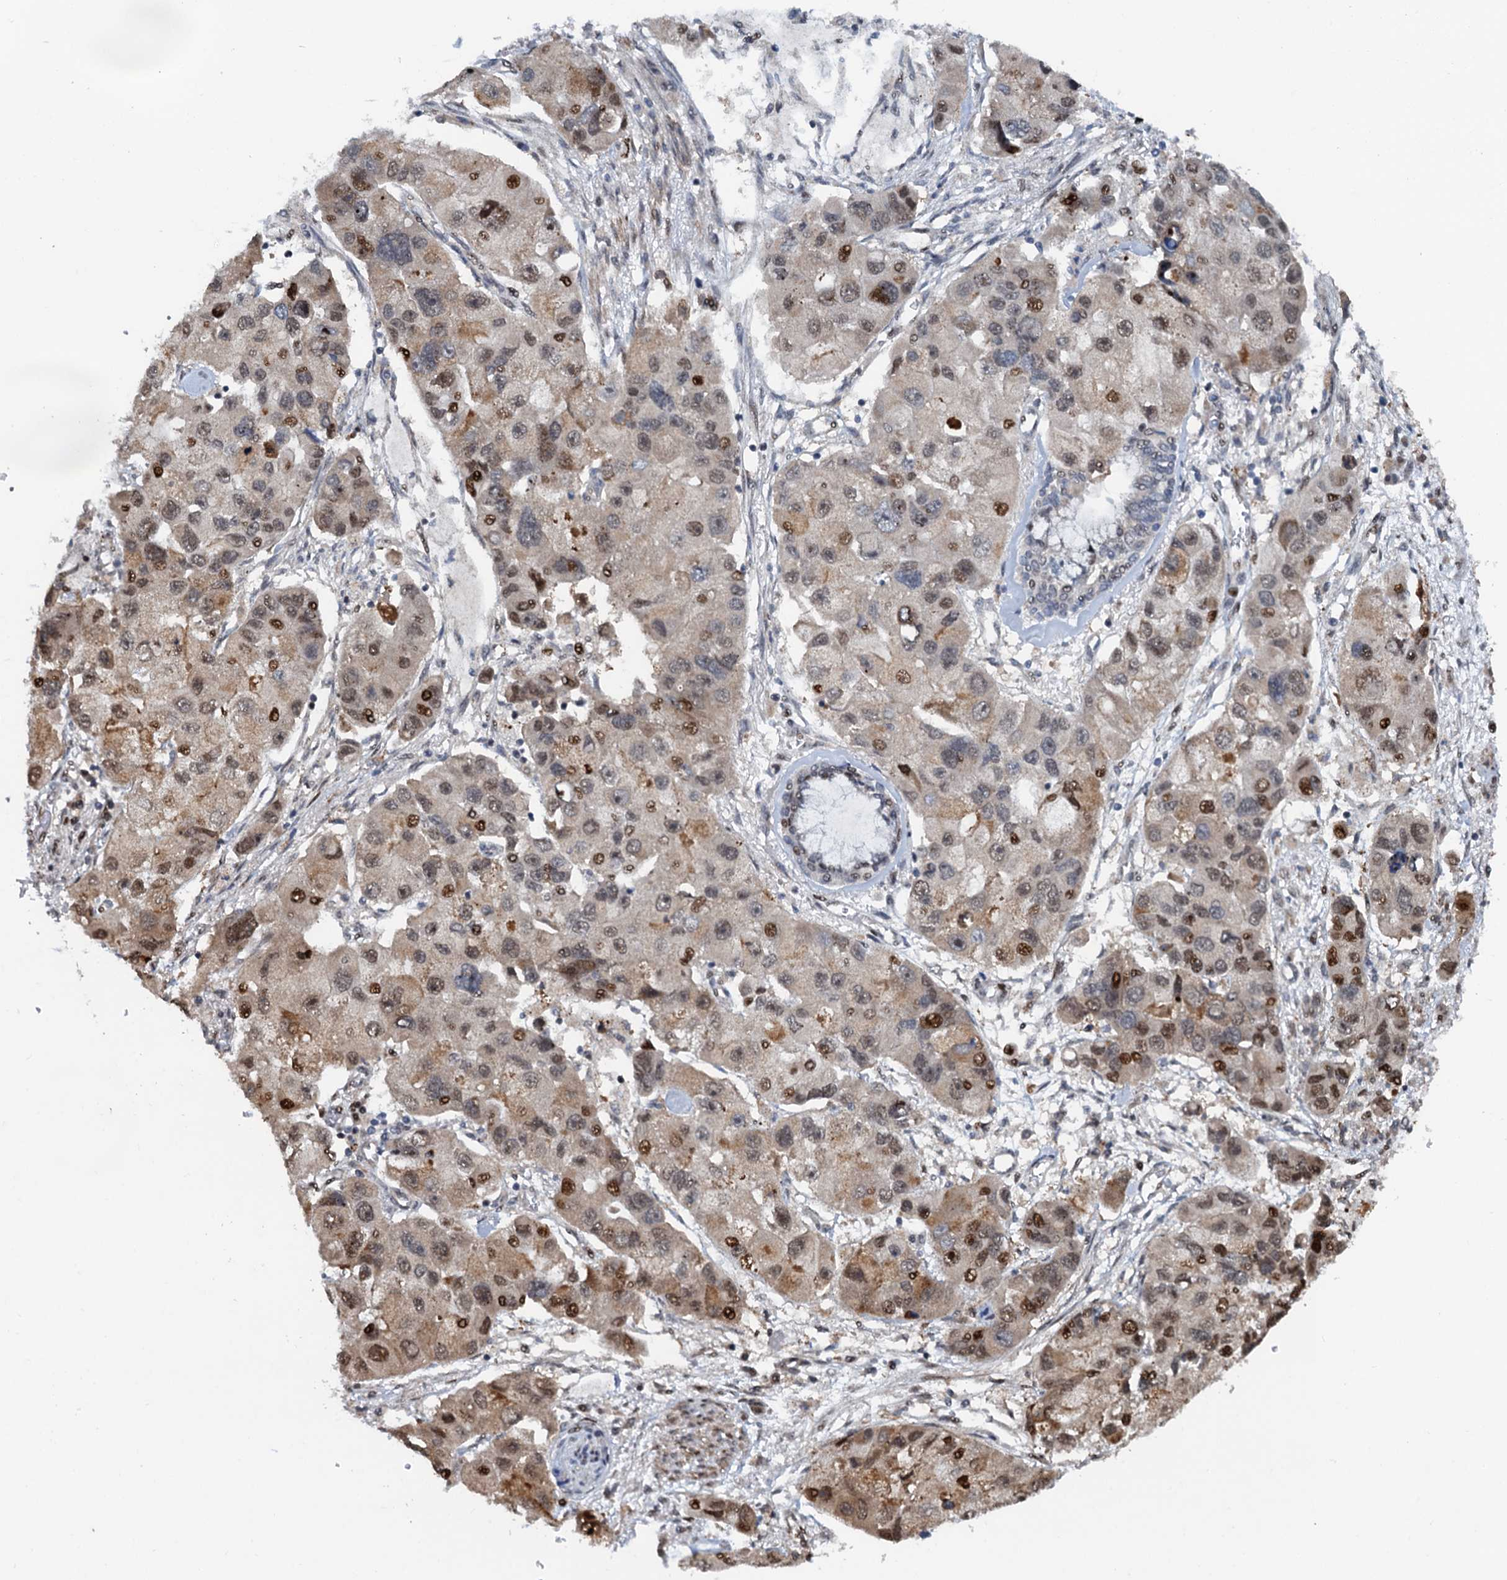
{"staining": {"intensity": "moderate", "quantity": "25%-75%", "location": "nuclear"}, "tissue": "lung cancer", "cell_type": "Tumor cells", "image_type": "cancer", "snomed": [{"axis": "morphology", "description": "Adenocarcinoma, NOS"}, {"axis": "topography", "description": "Lung"}], "caption": "A medium amount of moderate nuclear positivity is seen in approximately 25%-75% of tumor cells in lung cancer (adenocarcinoma) tissue.", "gene": "ATOSA", "patient": {"sex": "female", "age": 54}}